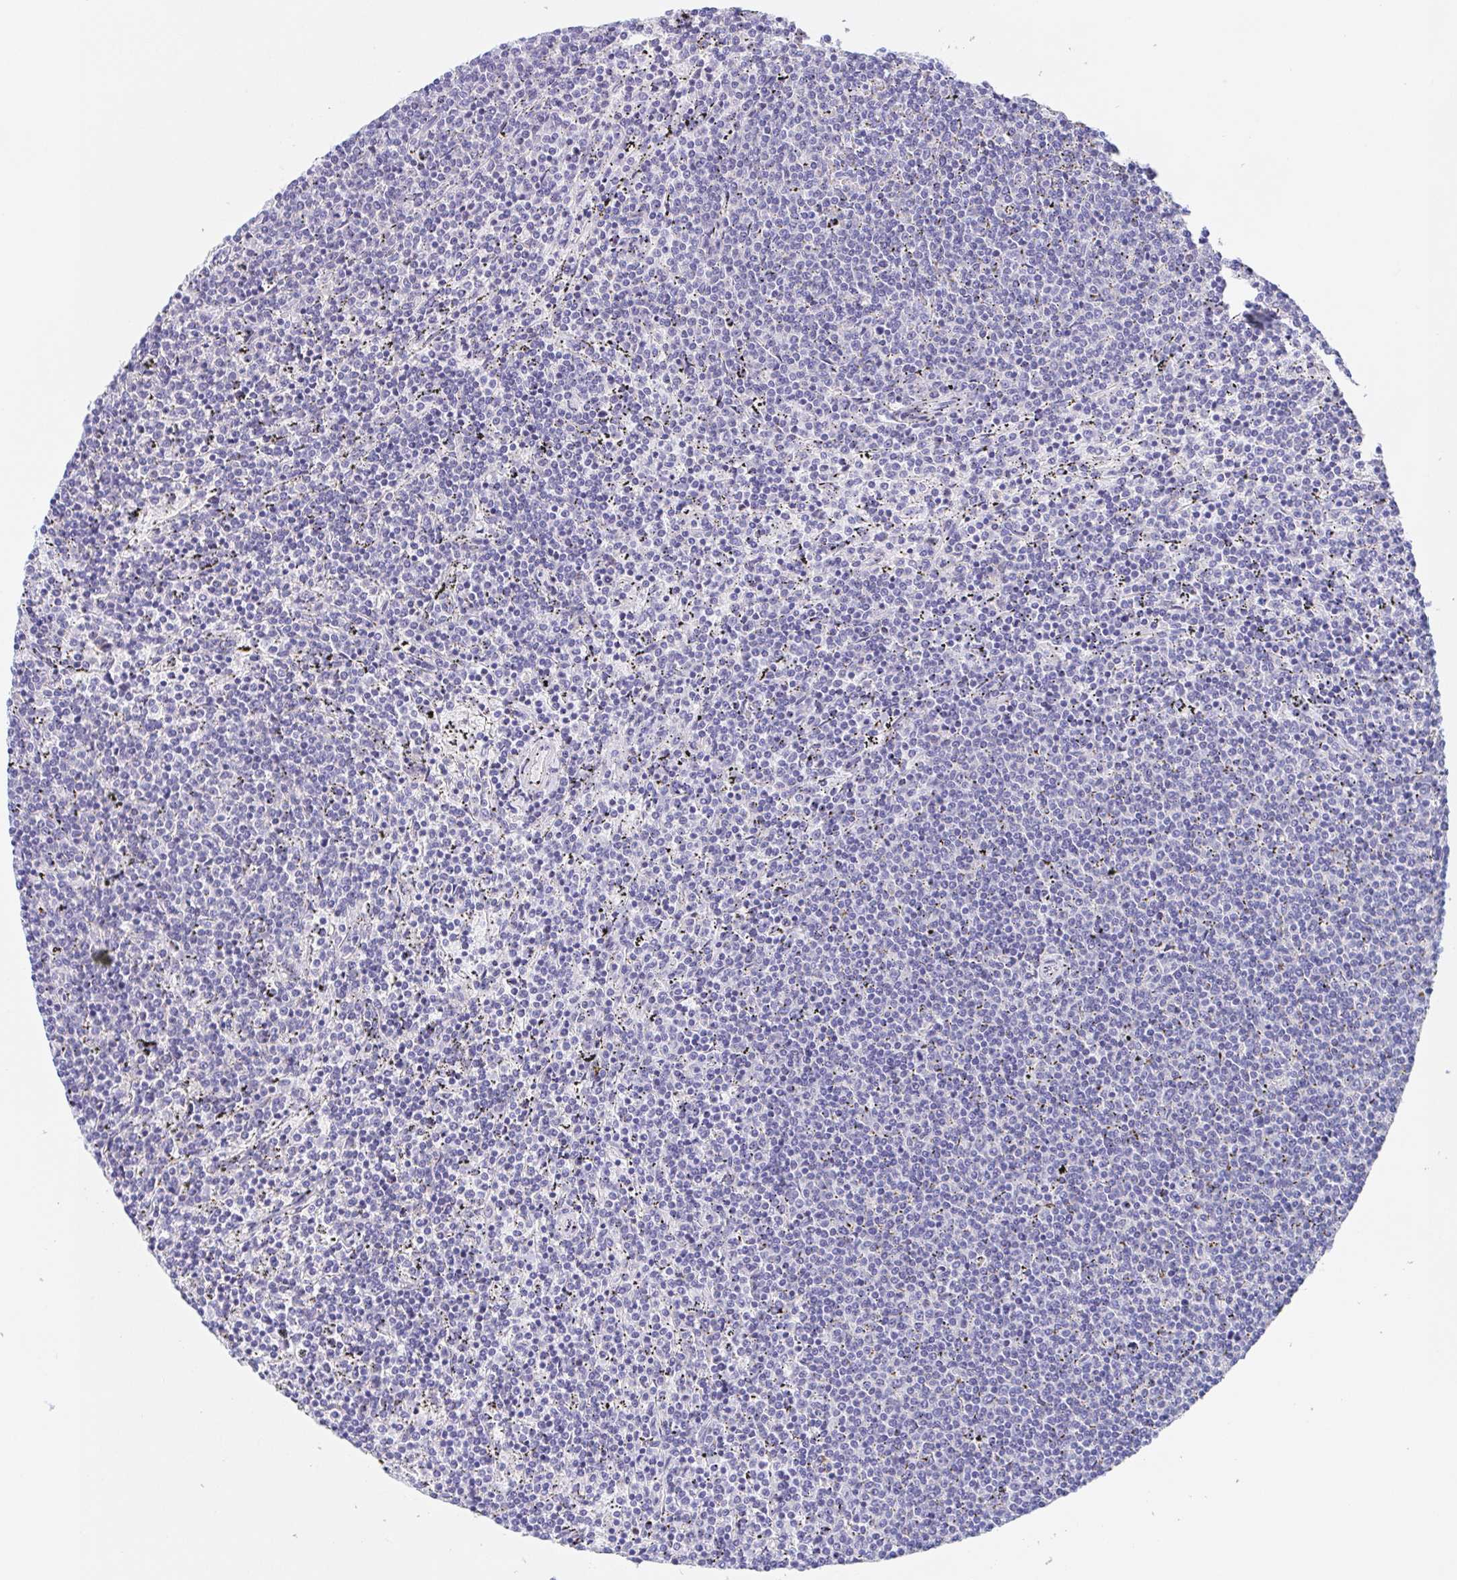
{"staining": {"intensity": "negative", "quantity": "none", "location": "none"}, "tissue": "lymphoma", "cell_type": "Tumor cells", "image_type": "cancer", "snomed": [{"axis": "morphology", "description": "Malignant lymphoma, non-Hodgkin's type, Low grade"}, {"axis": "topography", "description": "Spleen"}], "caption": "The immunohistochemistry (IHC) micrograph has no significant positivity in tumor cells of low-grade malignant lymphoma, non-Hodgkin's type tissue. (DAB immunohistochemistry (IHC), high magnification).", "gene": "SCG3", "patient": {"sex": "female", "age": 50}}